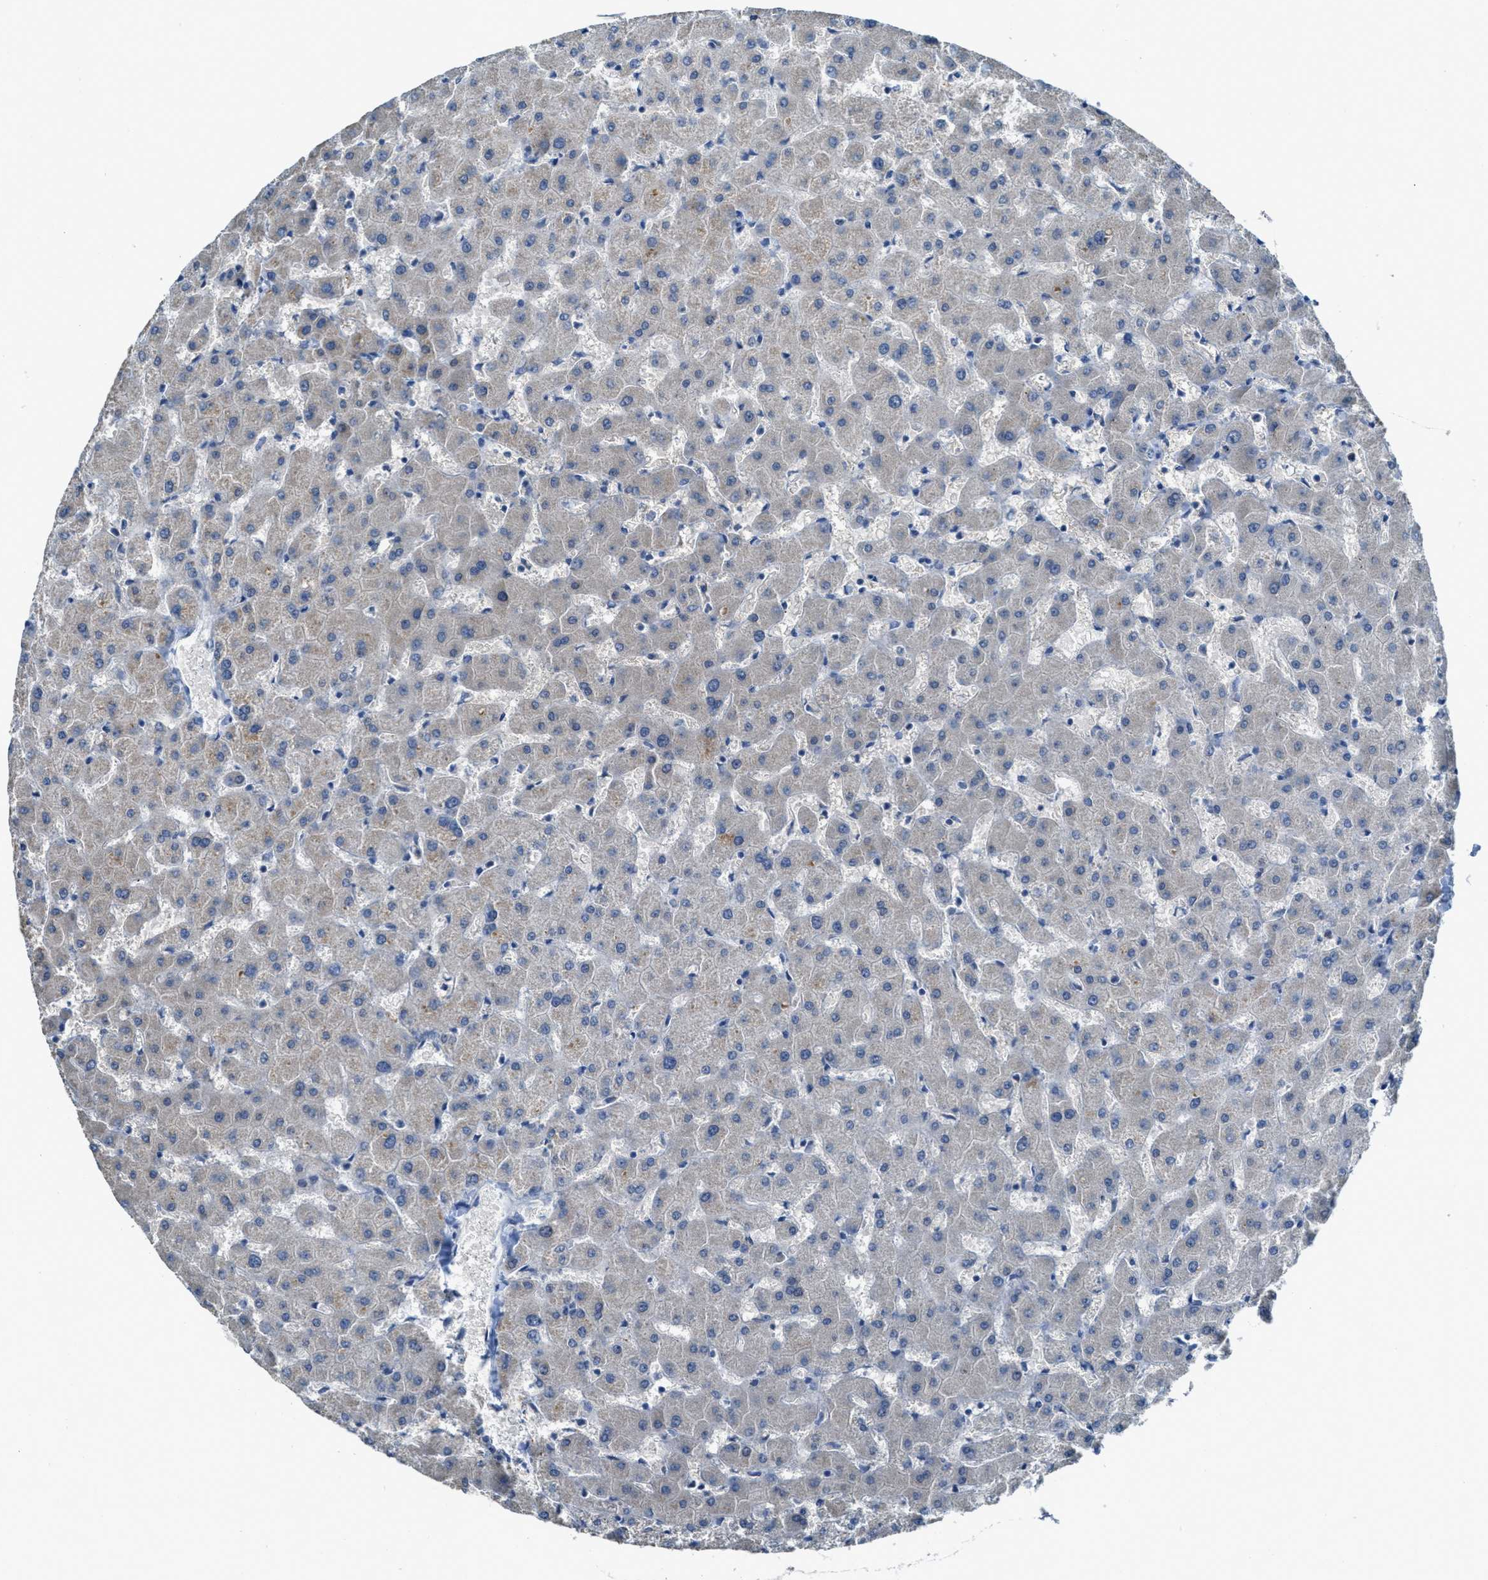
{"staining": {"intensity": "negative", "quantity": "none", "location": "none"}, "tissue": "liver", "cell_type": "Cholangiocytes", "image_type": "normal", "snomed": [{"axis": "morphology", "description": "Normal tissue, NOS"}, {"axis": "topography", "description": "Liver"}], "caption": "High power microscopy histopathology image of an immunohistochemistry (IHC) image of benign liver, revealing no significant positivity in cholangiocytes.", "gene": "CDON", "patient": {"sex": "female", "age": 63}}